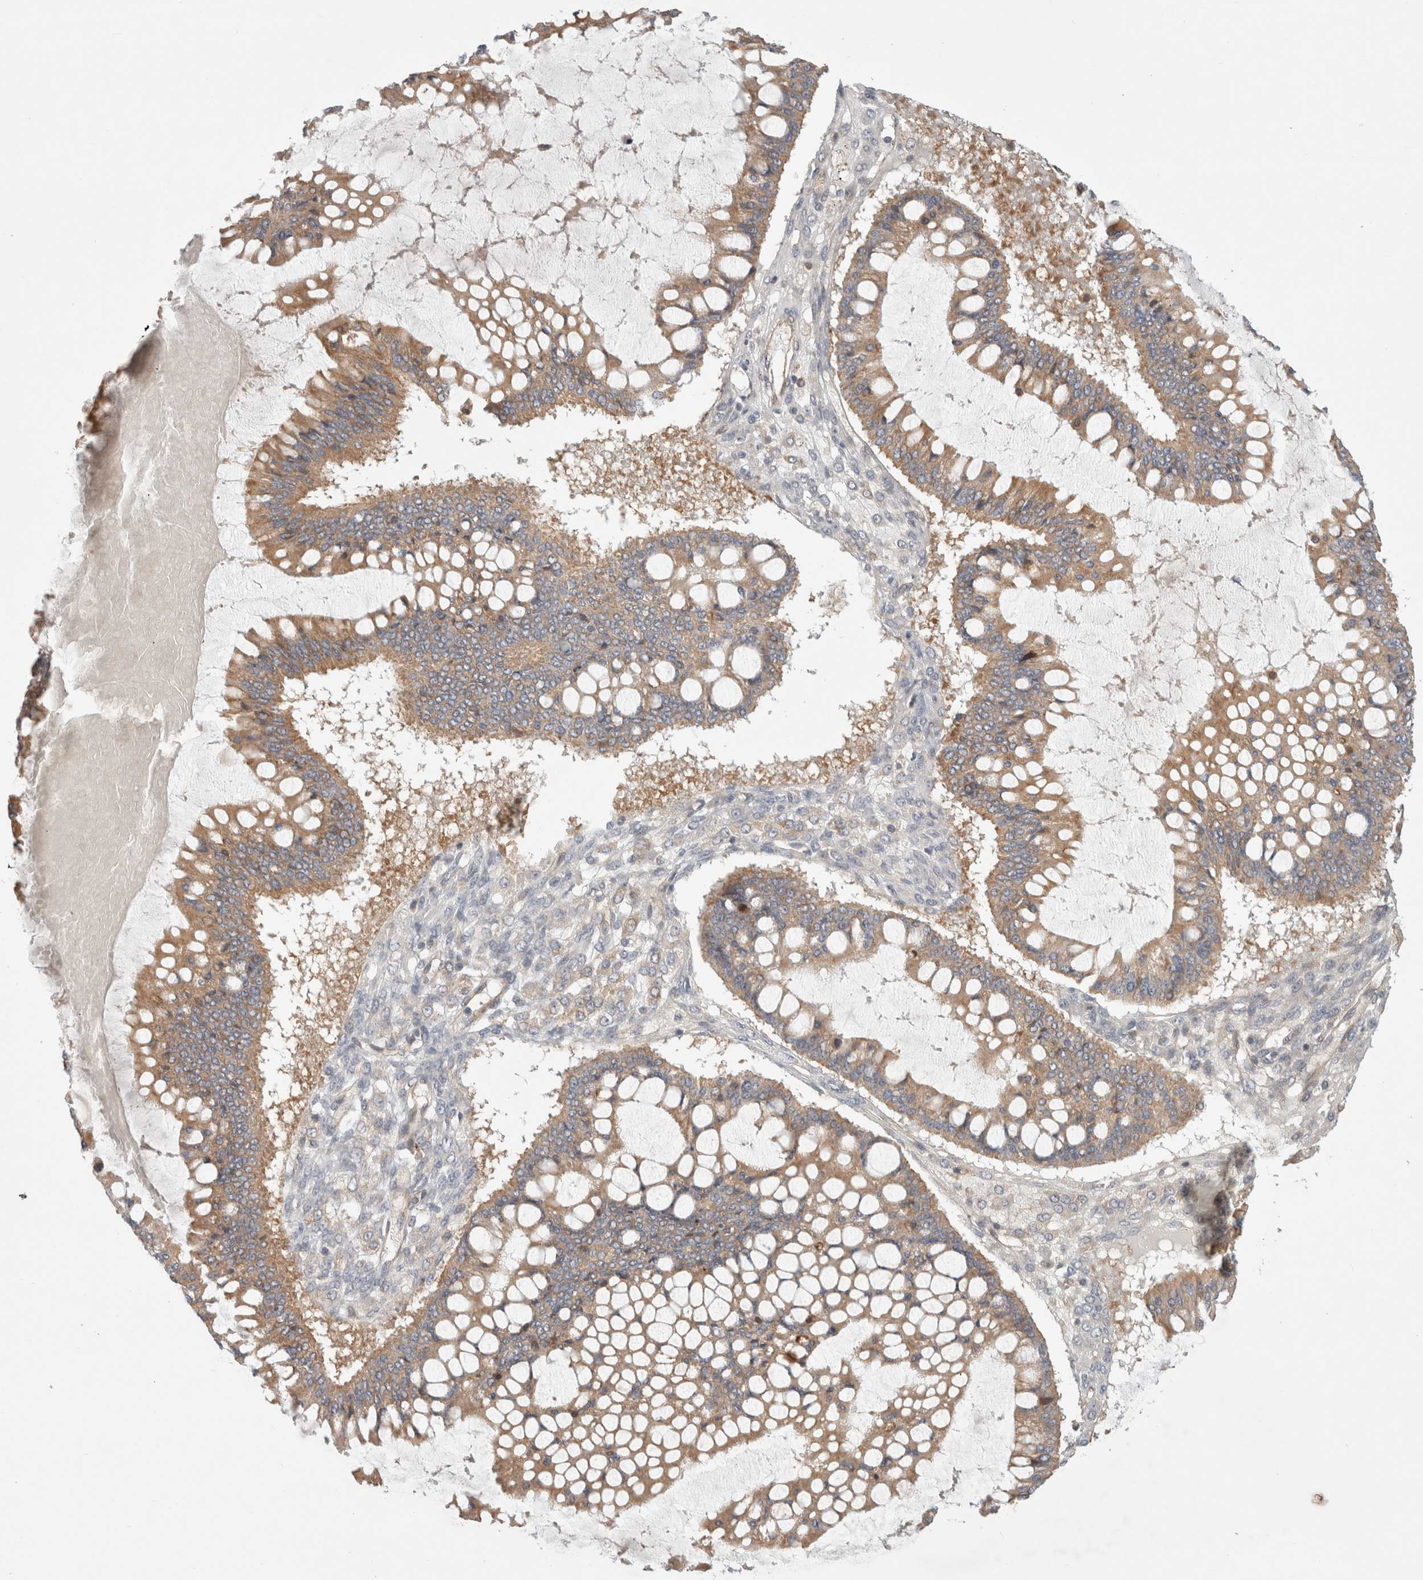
{"staining": {"intensity": "moderate", "quantity": ">75%", "location": "cytoplasmic/membranous"}, "tissue": "ovarian cancer", "cell_type": "Tumor cells", "image_type": "cancer", "snomed": [{"axis": "morphology", "description": "Cystadenocarcinoma, mucinous, NOS"}, {"axis": "topography", "description": "Ovary"}], "caption": "IHC photomicrograph of neoplastic tissue: human ovarian mucinous cystadenocarcinoma stained using immunohistochemistry (IHC) exhibits medium levels of moderate protein expression localized specifically in the cytoplasmic/membranous of tumor cells, appearing as a cytoplasmic/membranous brown color.", "gene": "HROB", "patient": {"sex": "female", "age": 73}}